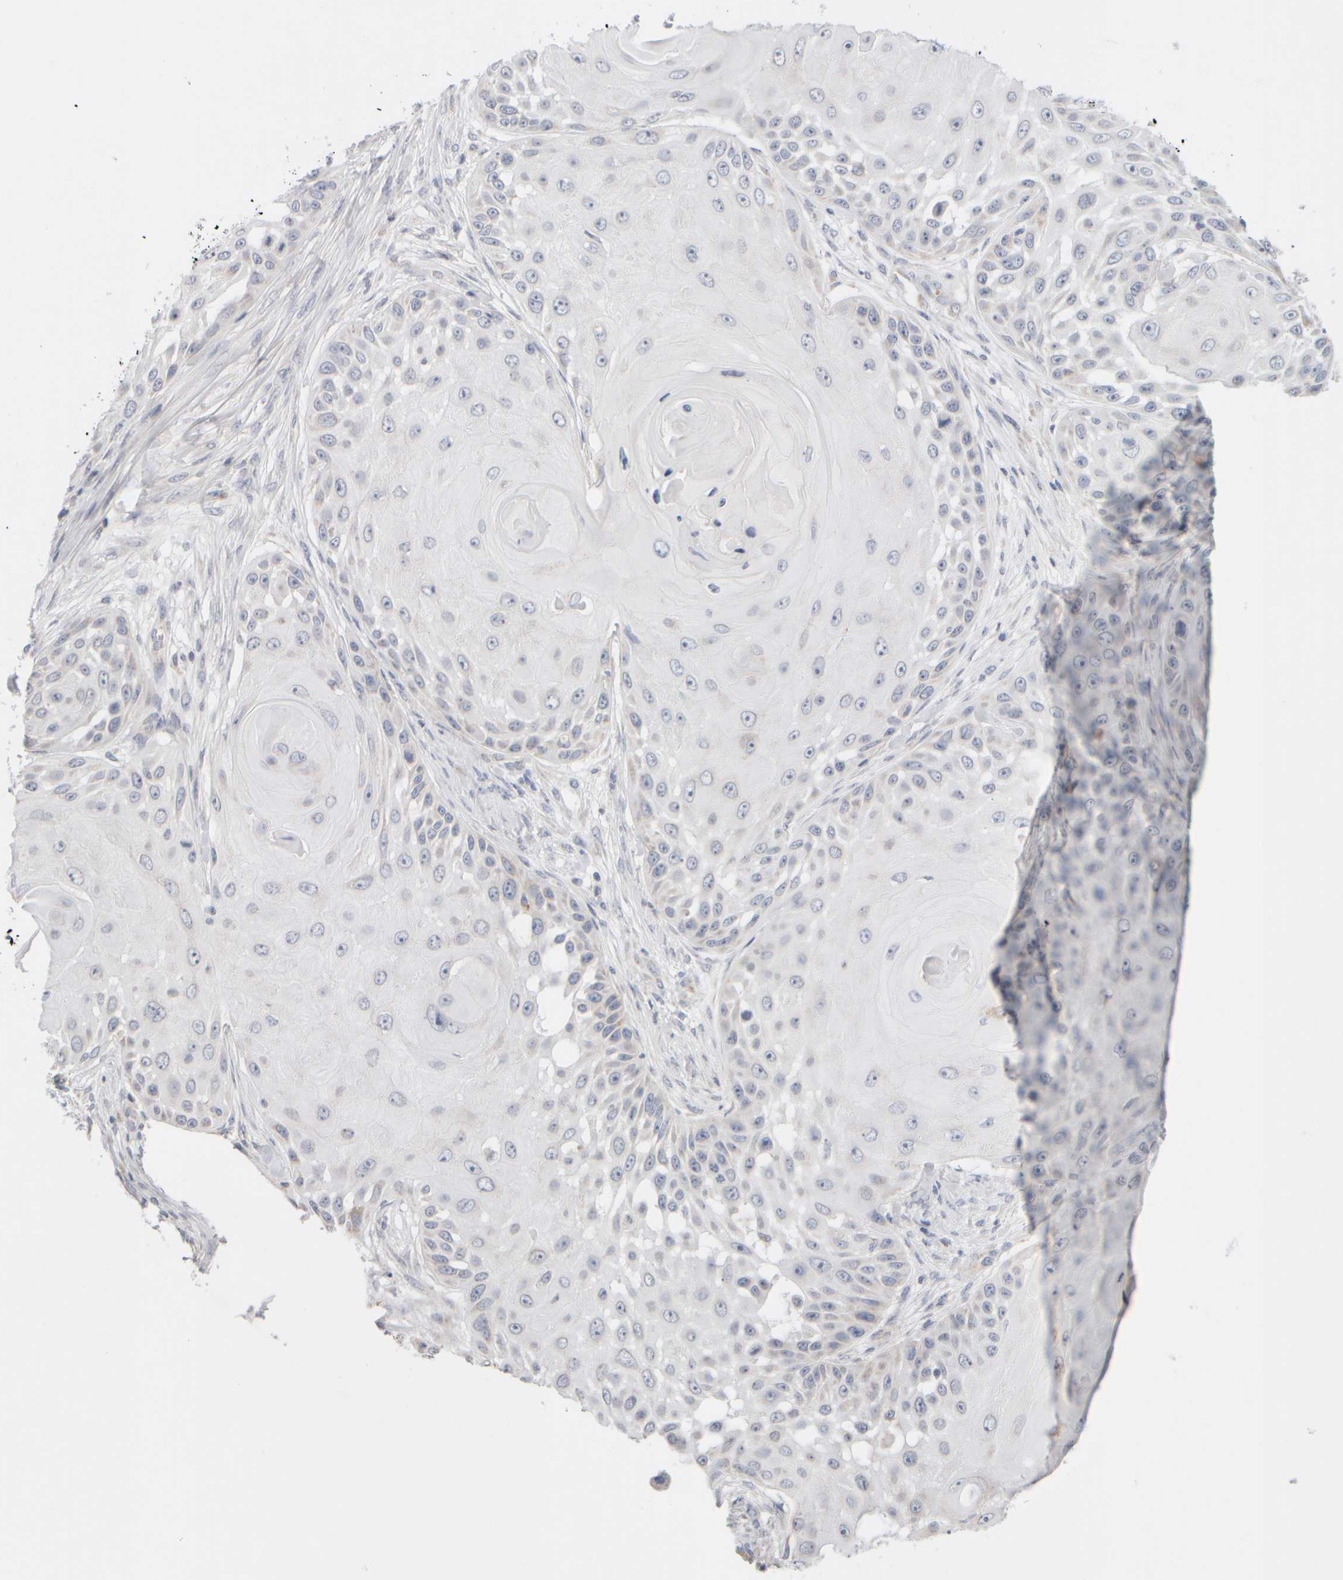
{"staining": {"intensity": "negative", "quantity": "none", "location": "none"}, "tissue": "skin cancer", "cell_type": "Tumor cells", "image_type": "cancer", "snomed": [{"axis": "morphology", "description": "Squamous cell carcinoma, NOS"}, {"axis": "topography", "description": "Skin"}], "caption": "Human skin cancer stained for a protein using immunohistochemistry demonstrates no positivity in tumor cells.", "gene": "ZNF112", "patient": {"sex": "female", "age": 44}}